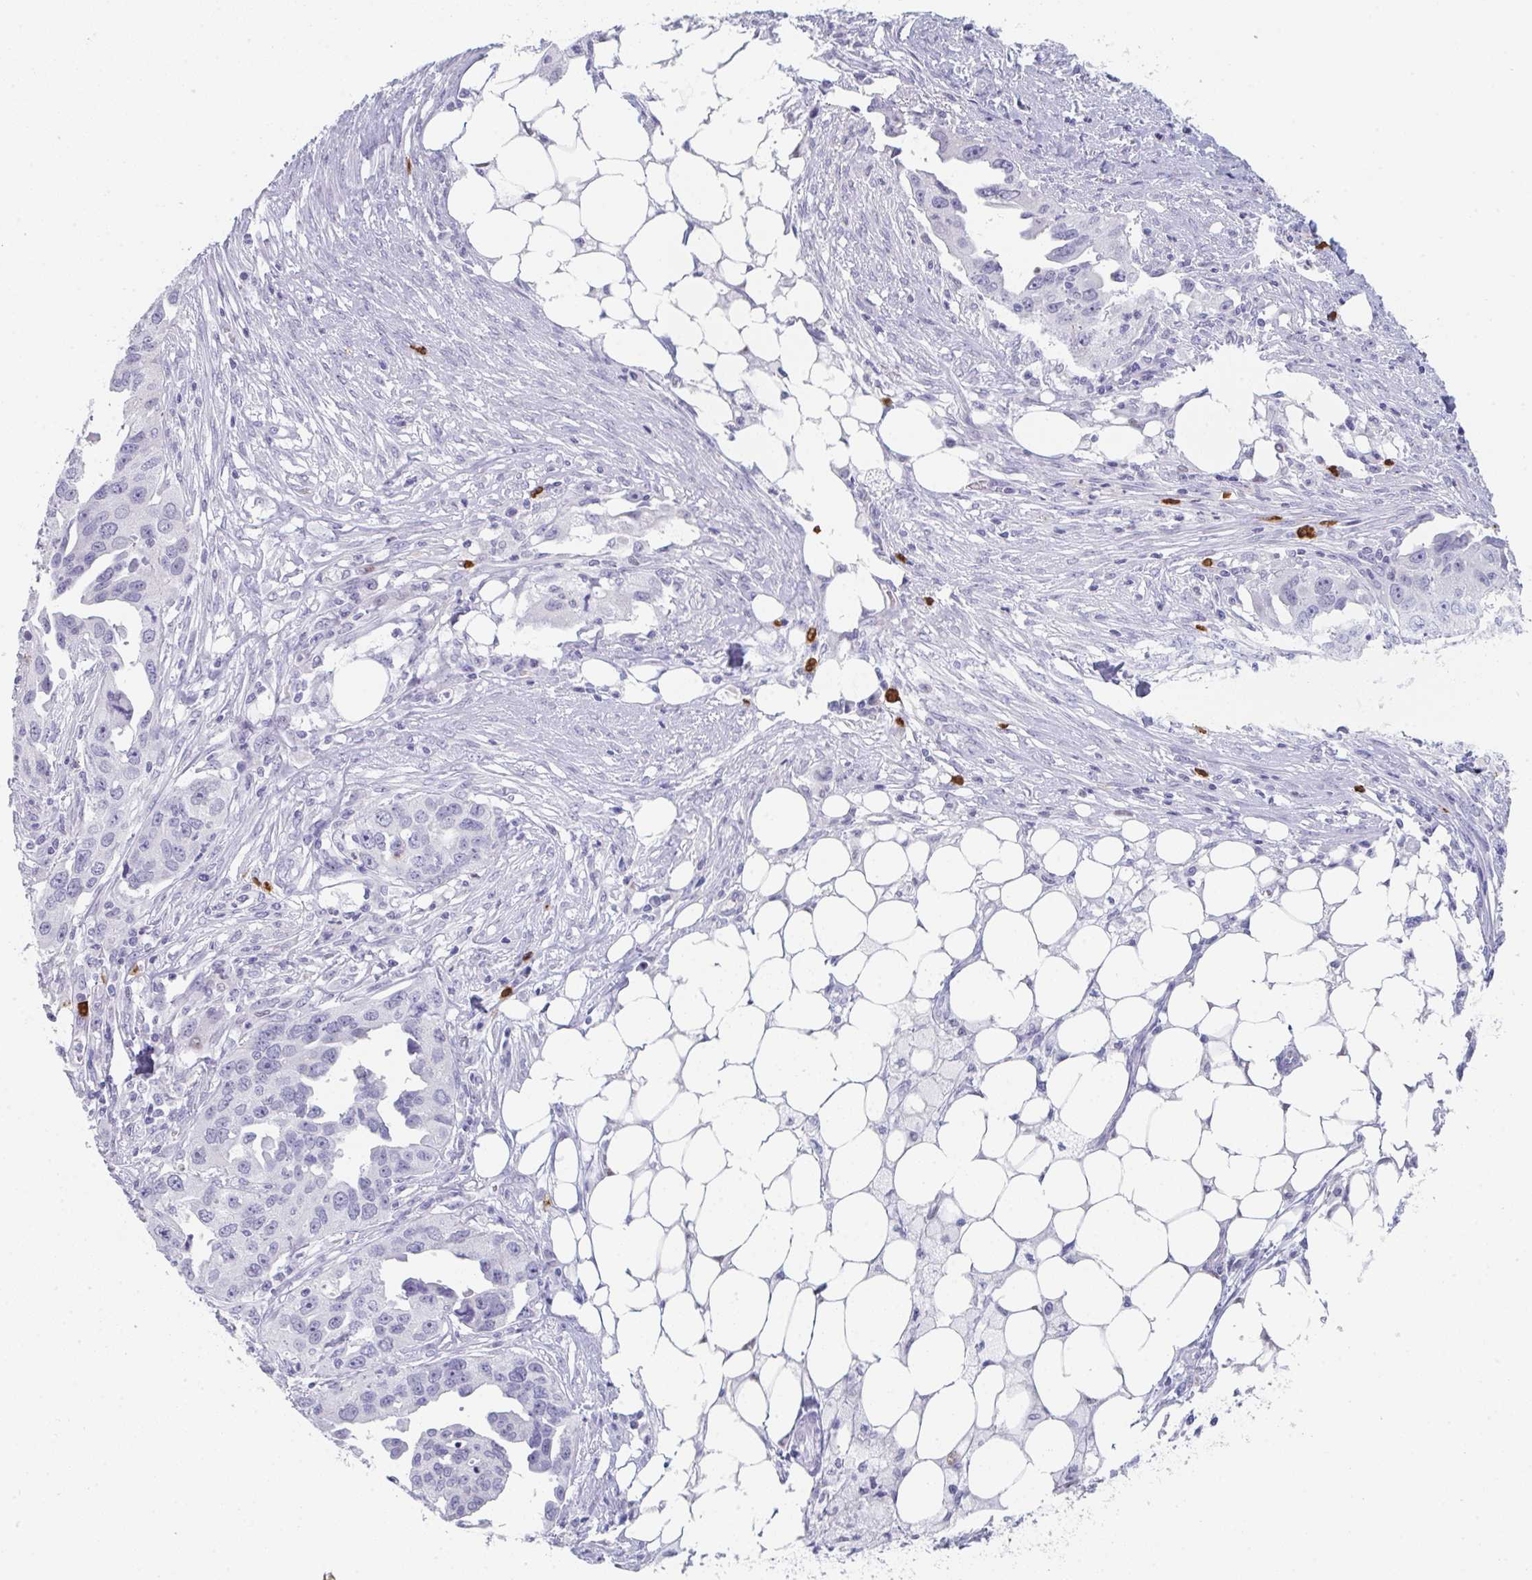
{"staining": {"intensity": "negative", "quantity": "none", "location": "none"}, "tissue": "ovarian cancer", "cell_type": "Tumor cells", "image_type": "cancer", "snomed": [{"axis": "morphology", "description": "Carcinoma, endometroid"}, {"axis": "morphology", "description": "Cystadenocarcinoma, serous, NOS"}, {"axis": "topography", "description": "Ovary"}], "caption": "High magnification brightfield microscopy of ovarian endometroid carcinoma stained with DAB (3,3'-diaminobenzidine) (brown) and counterstained with hematoxylin (blue): tumor cells show no significant positivity.", "gene": "RUBCN", "patient": {"sex": "female", "age": 45}}